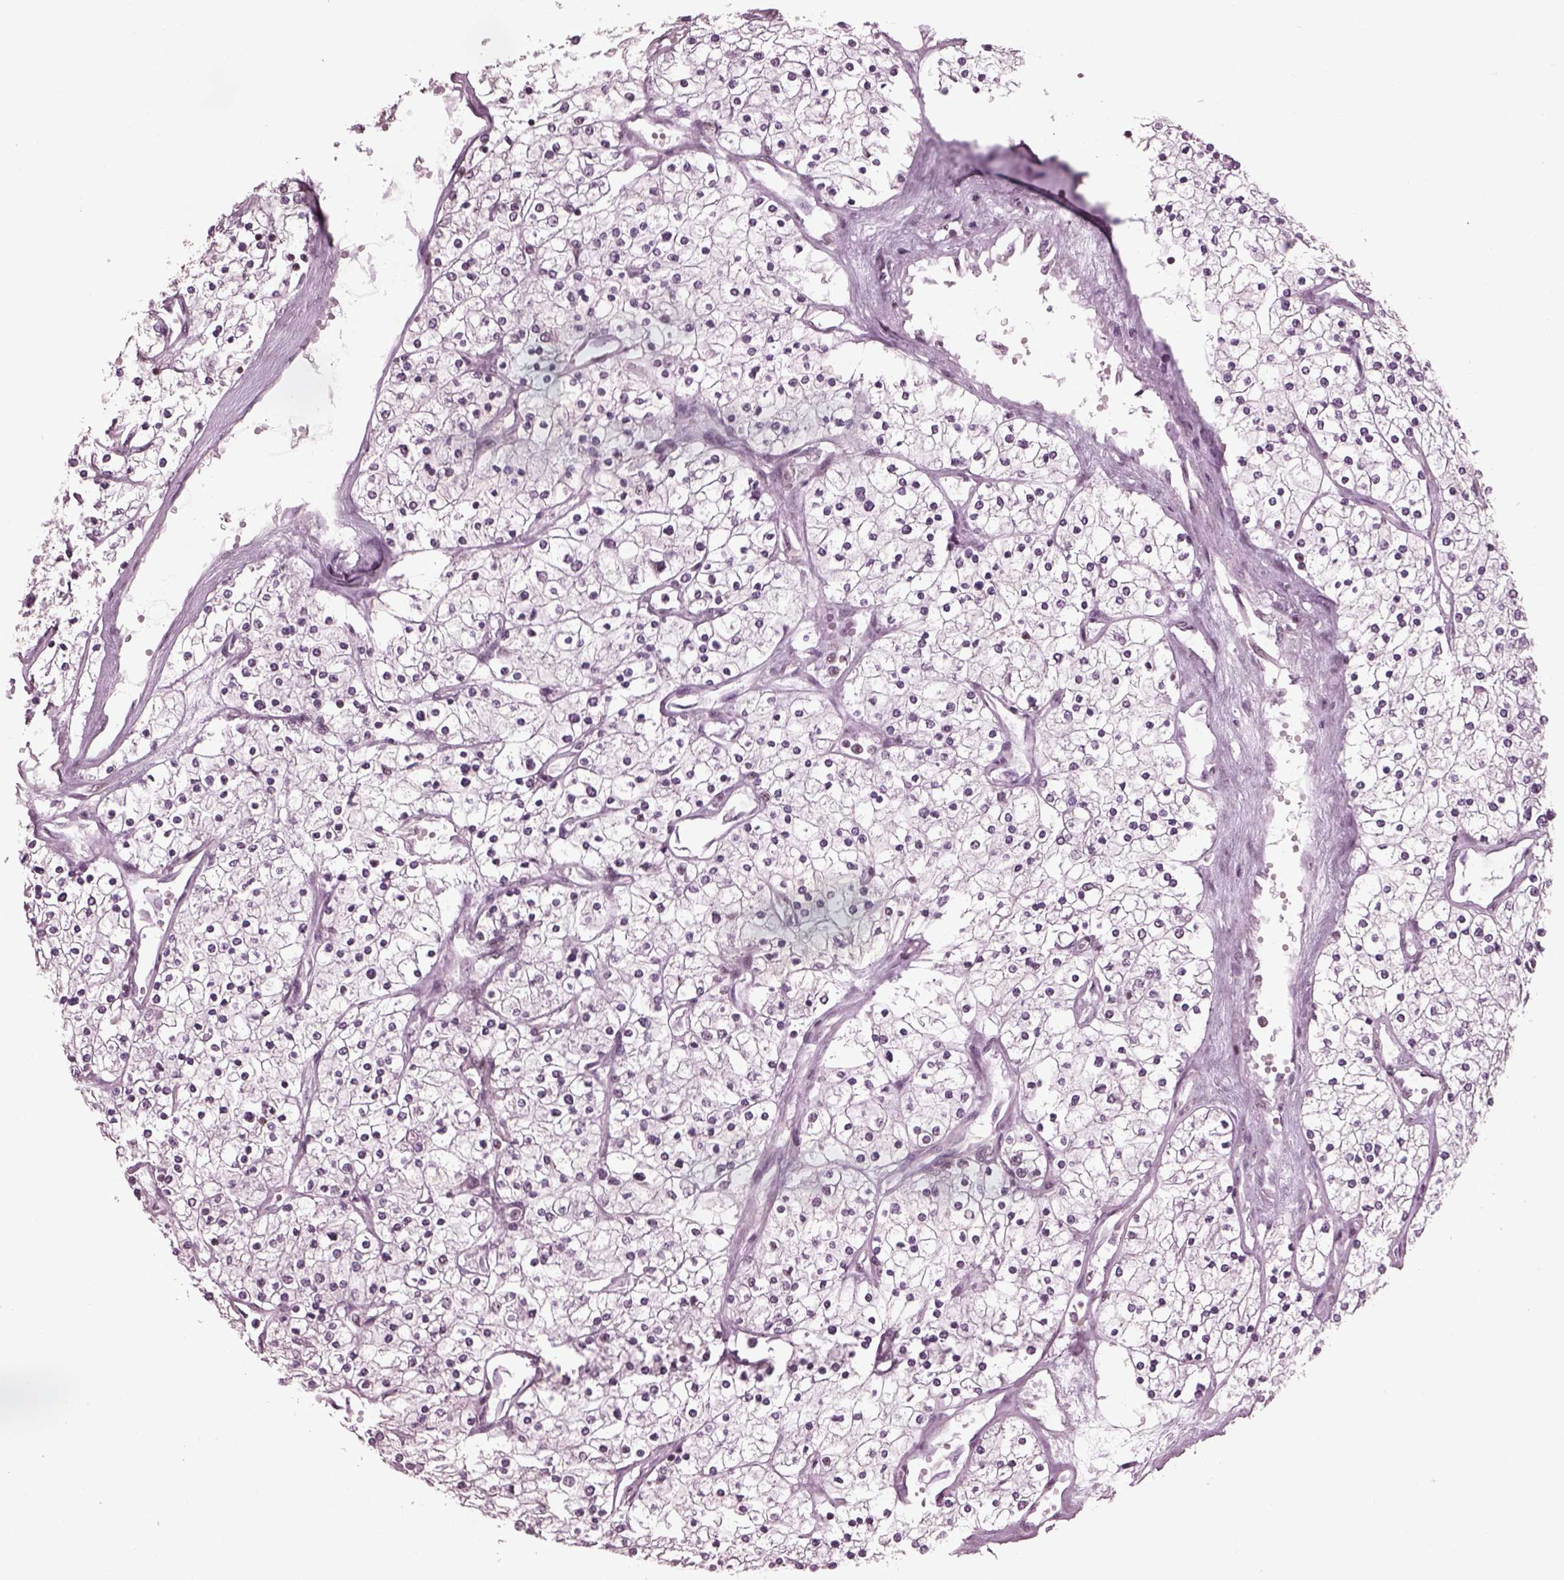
{"staining": {"intensity": "weak", "quantity": "<25%", "location": "nuclear"}, "tissue": "renal cancer", "cell_type": "Tumor cells", "image_type": "cancer", "snomed": [{"axis": "morphology", "description": "Adenocarcinoma, NOS"}, {"axis": "topography", "description": "Kidney"}], "caption": "This is an immunohistochemistry (IHC) histopathology image of renal cancer. There is no staining in tumor cells.", "gene": "RUVBL2", "patient": {"sex": "male", "age": 80}}